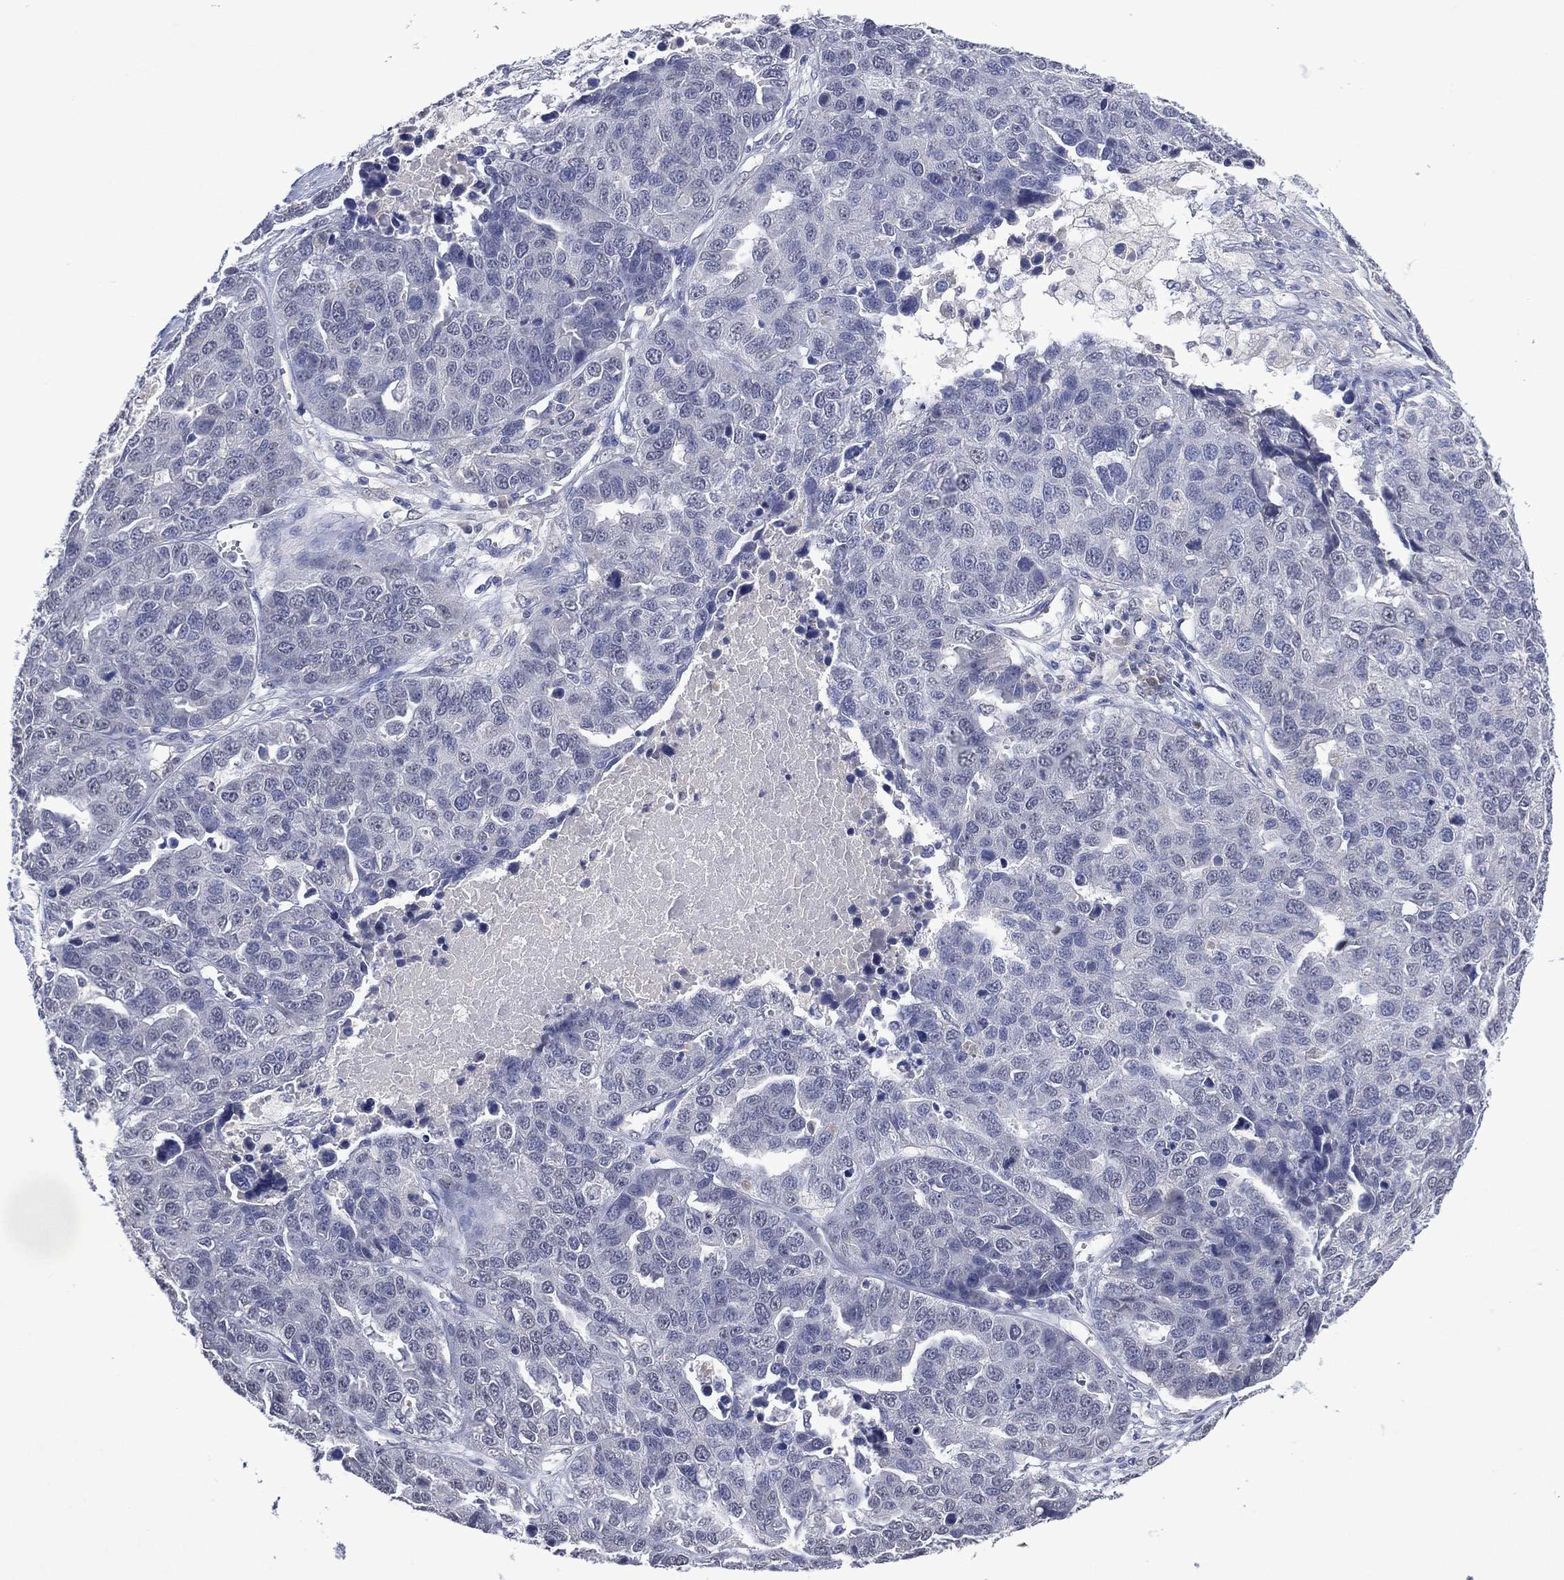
{"staining": {"intensity": "negative", "quantity": "none", "location": "none"}, "tissue": "ovarian cancer", "cell_type": "Tumor cells", "image_type": "cancer", "snomed": [{"axis": "morphology", "description": "Cystadenocarcinoma, serous, NOS"}, {"axis": "topography", "description": "Ovary"}], "caption": "A micrograph of human ovarian serous cystadenocarcinoma is negative for staining in tumor cells.", "gene": "ASB10", "patient": {"sex": "female", "age": 87}}